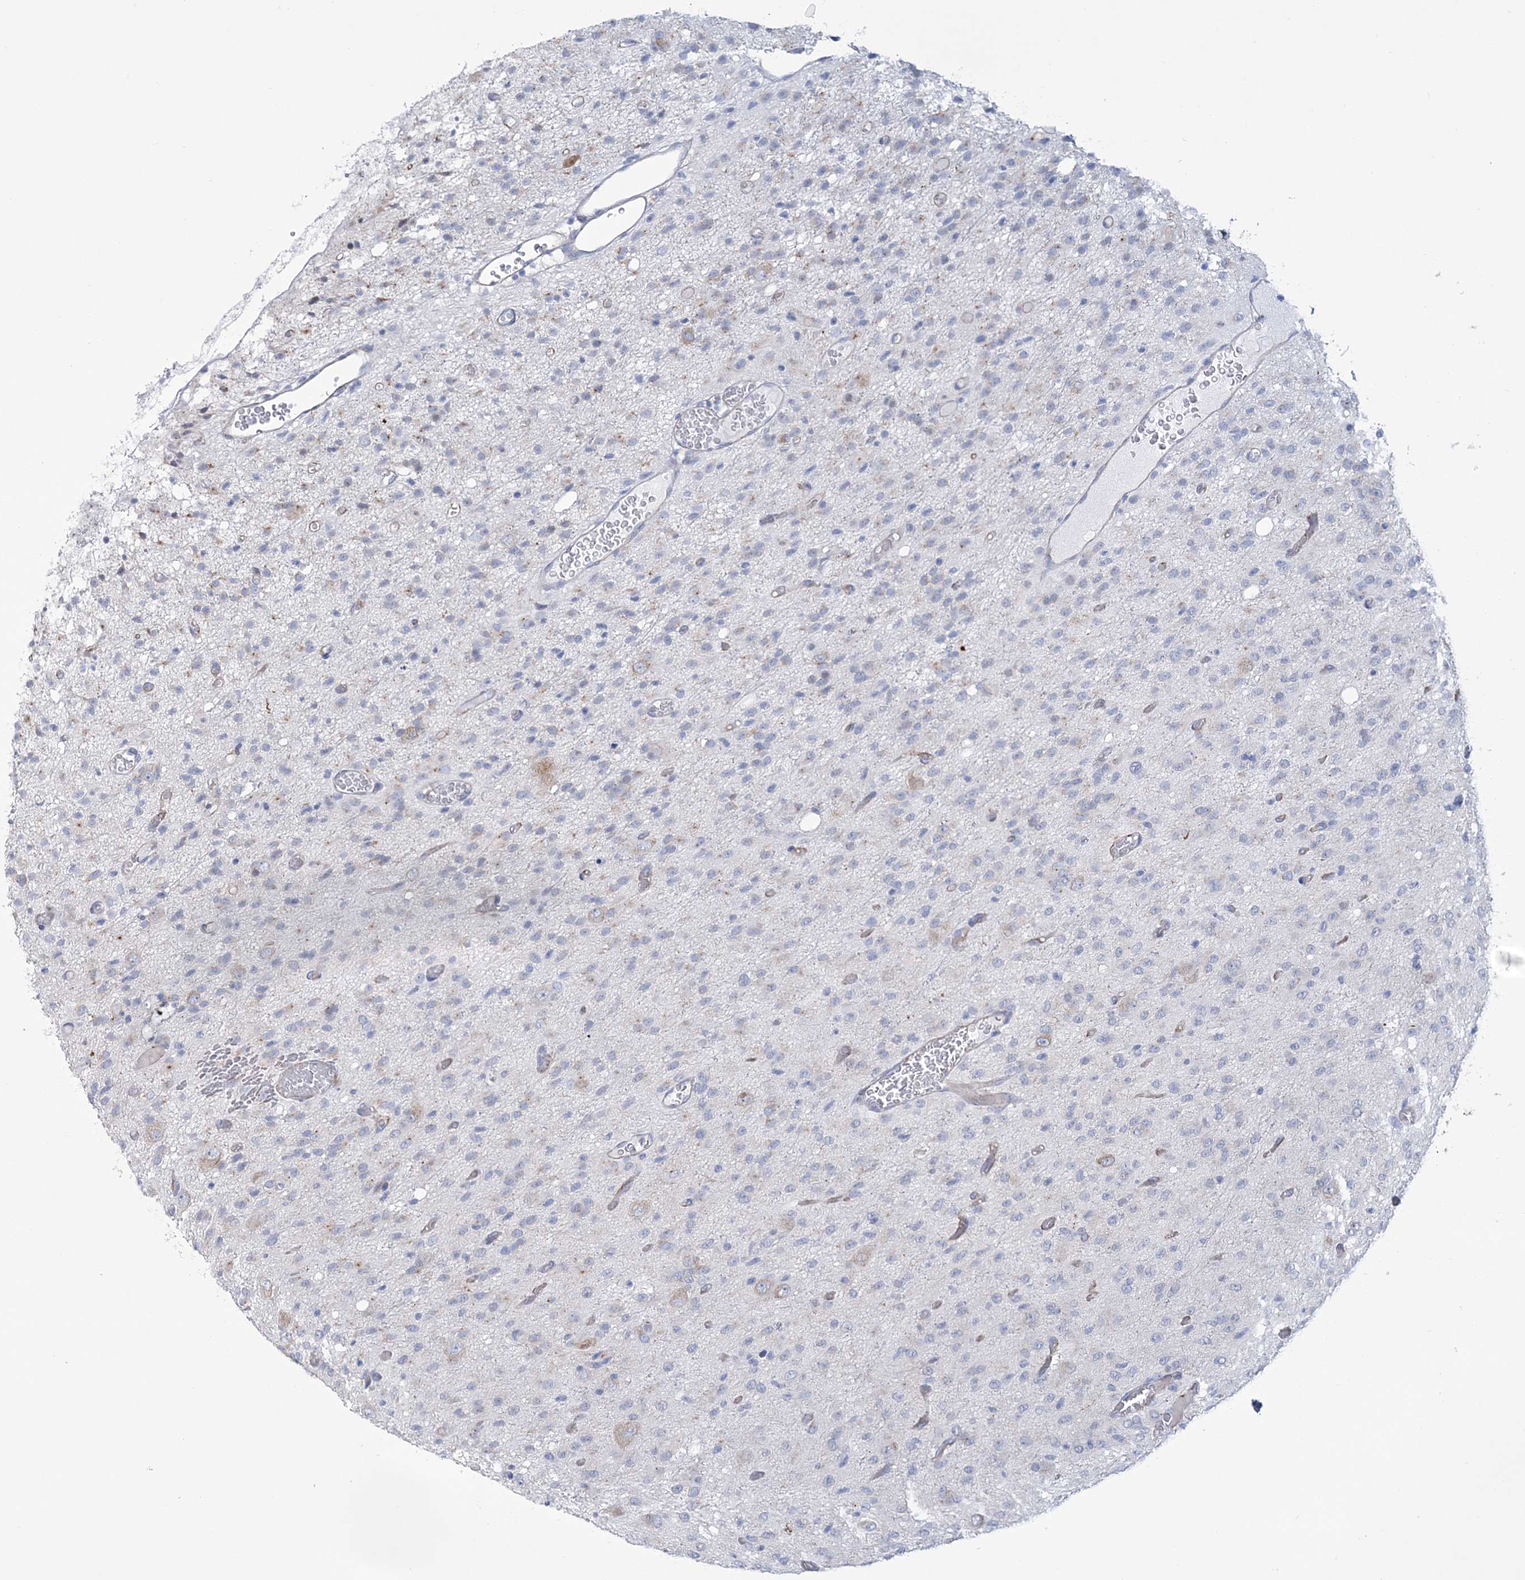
{"staining": {"intensity": "negative", "quantity": "none", "location": "none"}, "tissue": "glioma", "cell_type": "Tumor cells", "image_type": "cancer", "snomed": [{"axis": "morphology", "description": "Glioma, malignant, High grade"}, {"axis": "topography", "description": "Brain"}], "caption": "High magnification brightfield microscopy of glioma stained with DAB (brown) and counterstained with hematoxylin (blue): tumor cells show no significant expression. (DAB immunohistochemistry (IHC) visualized using brightfield microscopy, high magnification).", "gene": "RAB11FIP5", "patient": {"sex": "female", "age": 59}}